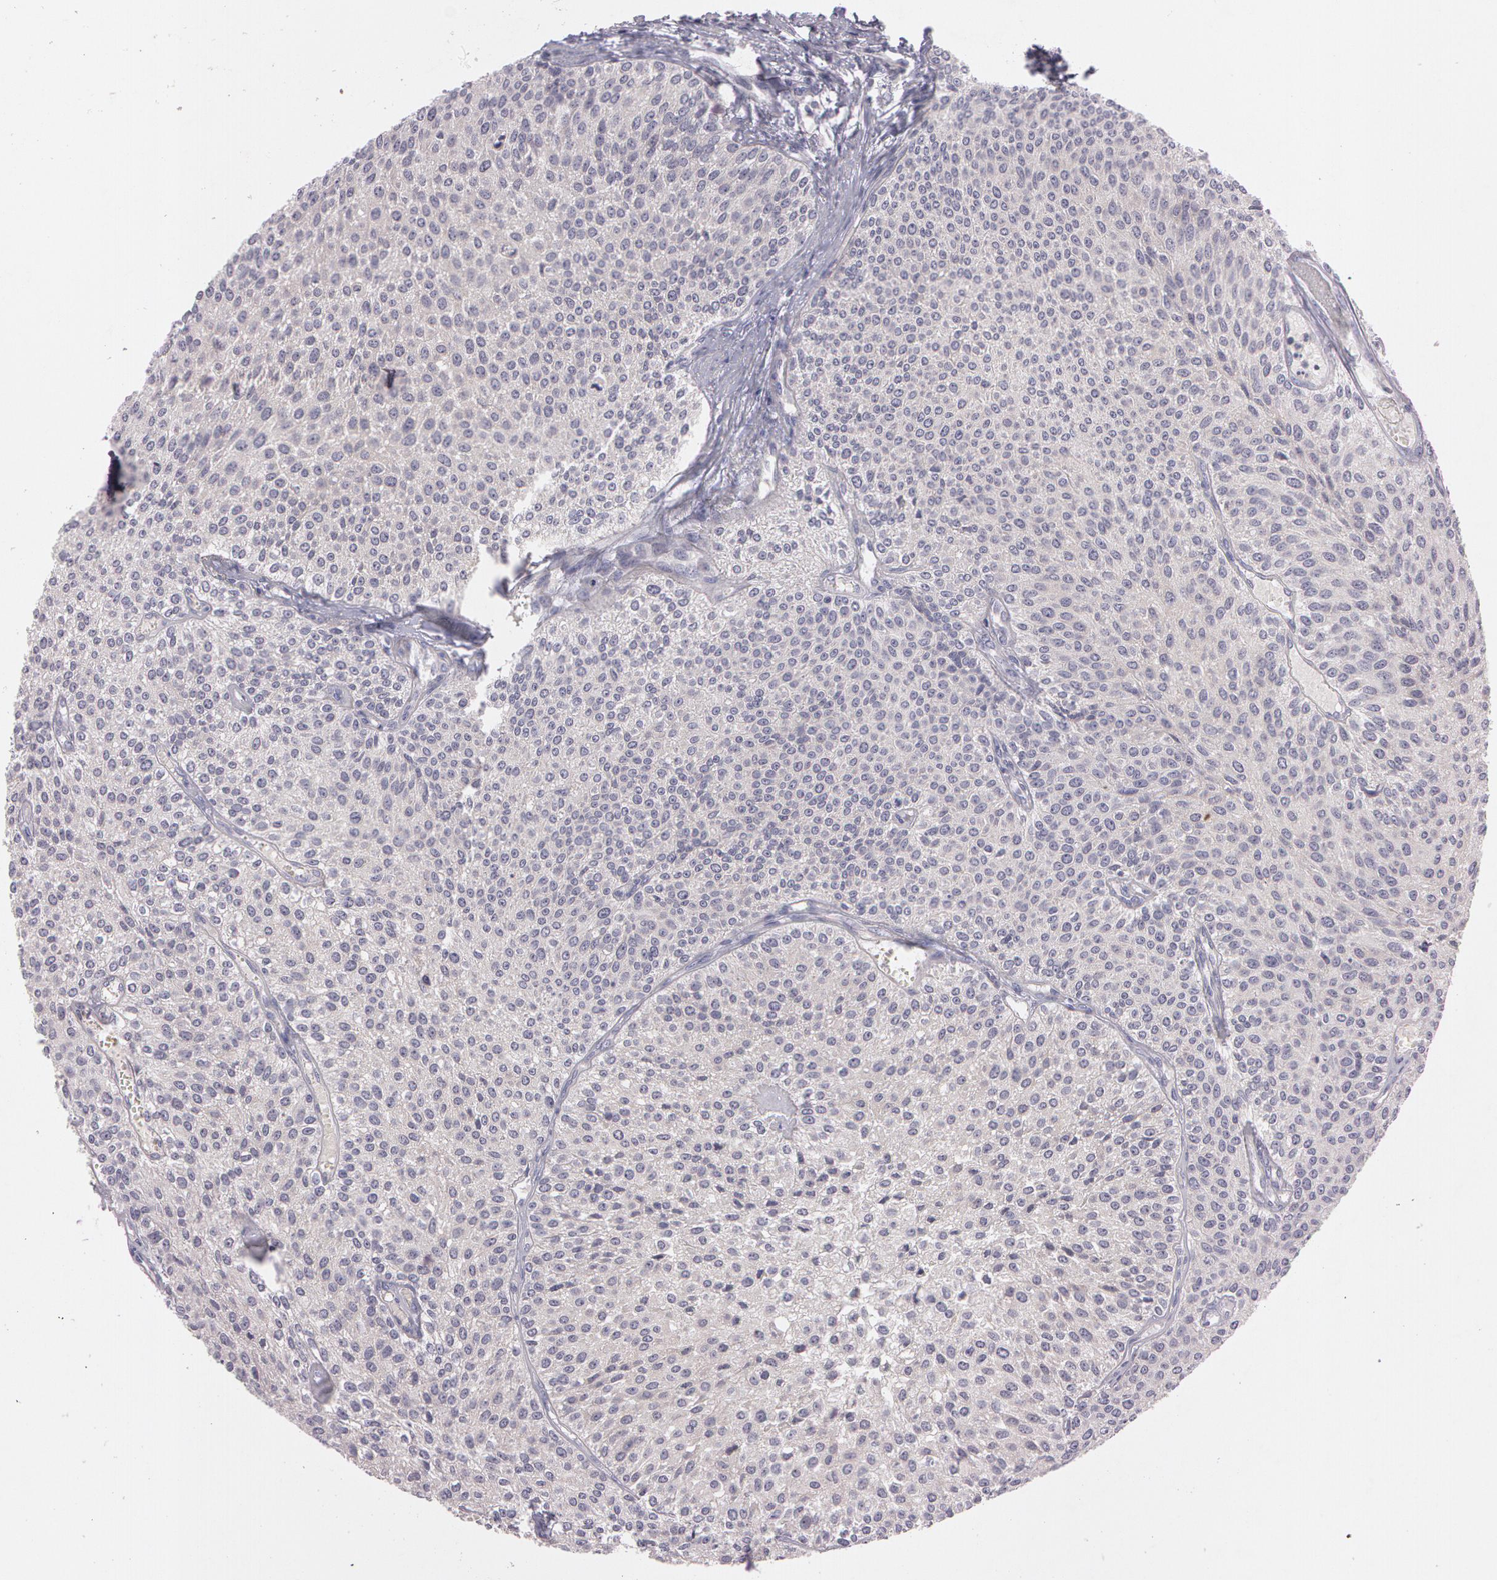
{"staining": {"intensity": "negative", "quantity": "none", "location": "none"}, "tissue": "urothelial cancer", "cell_type": "Tumor cells", "image_type": "cancer", "snomed": [{"axis": "morphology", "description": "Urothelial carcinoma, Low grade"}, {"axis": "topography", "description": "Urinary bladder"}], "caption": "There is no significant positivity in tumor cells of urothelial cancer.", "gene": "MXRA5", "patient": {"sex": "female", "age": 73}}